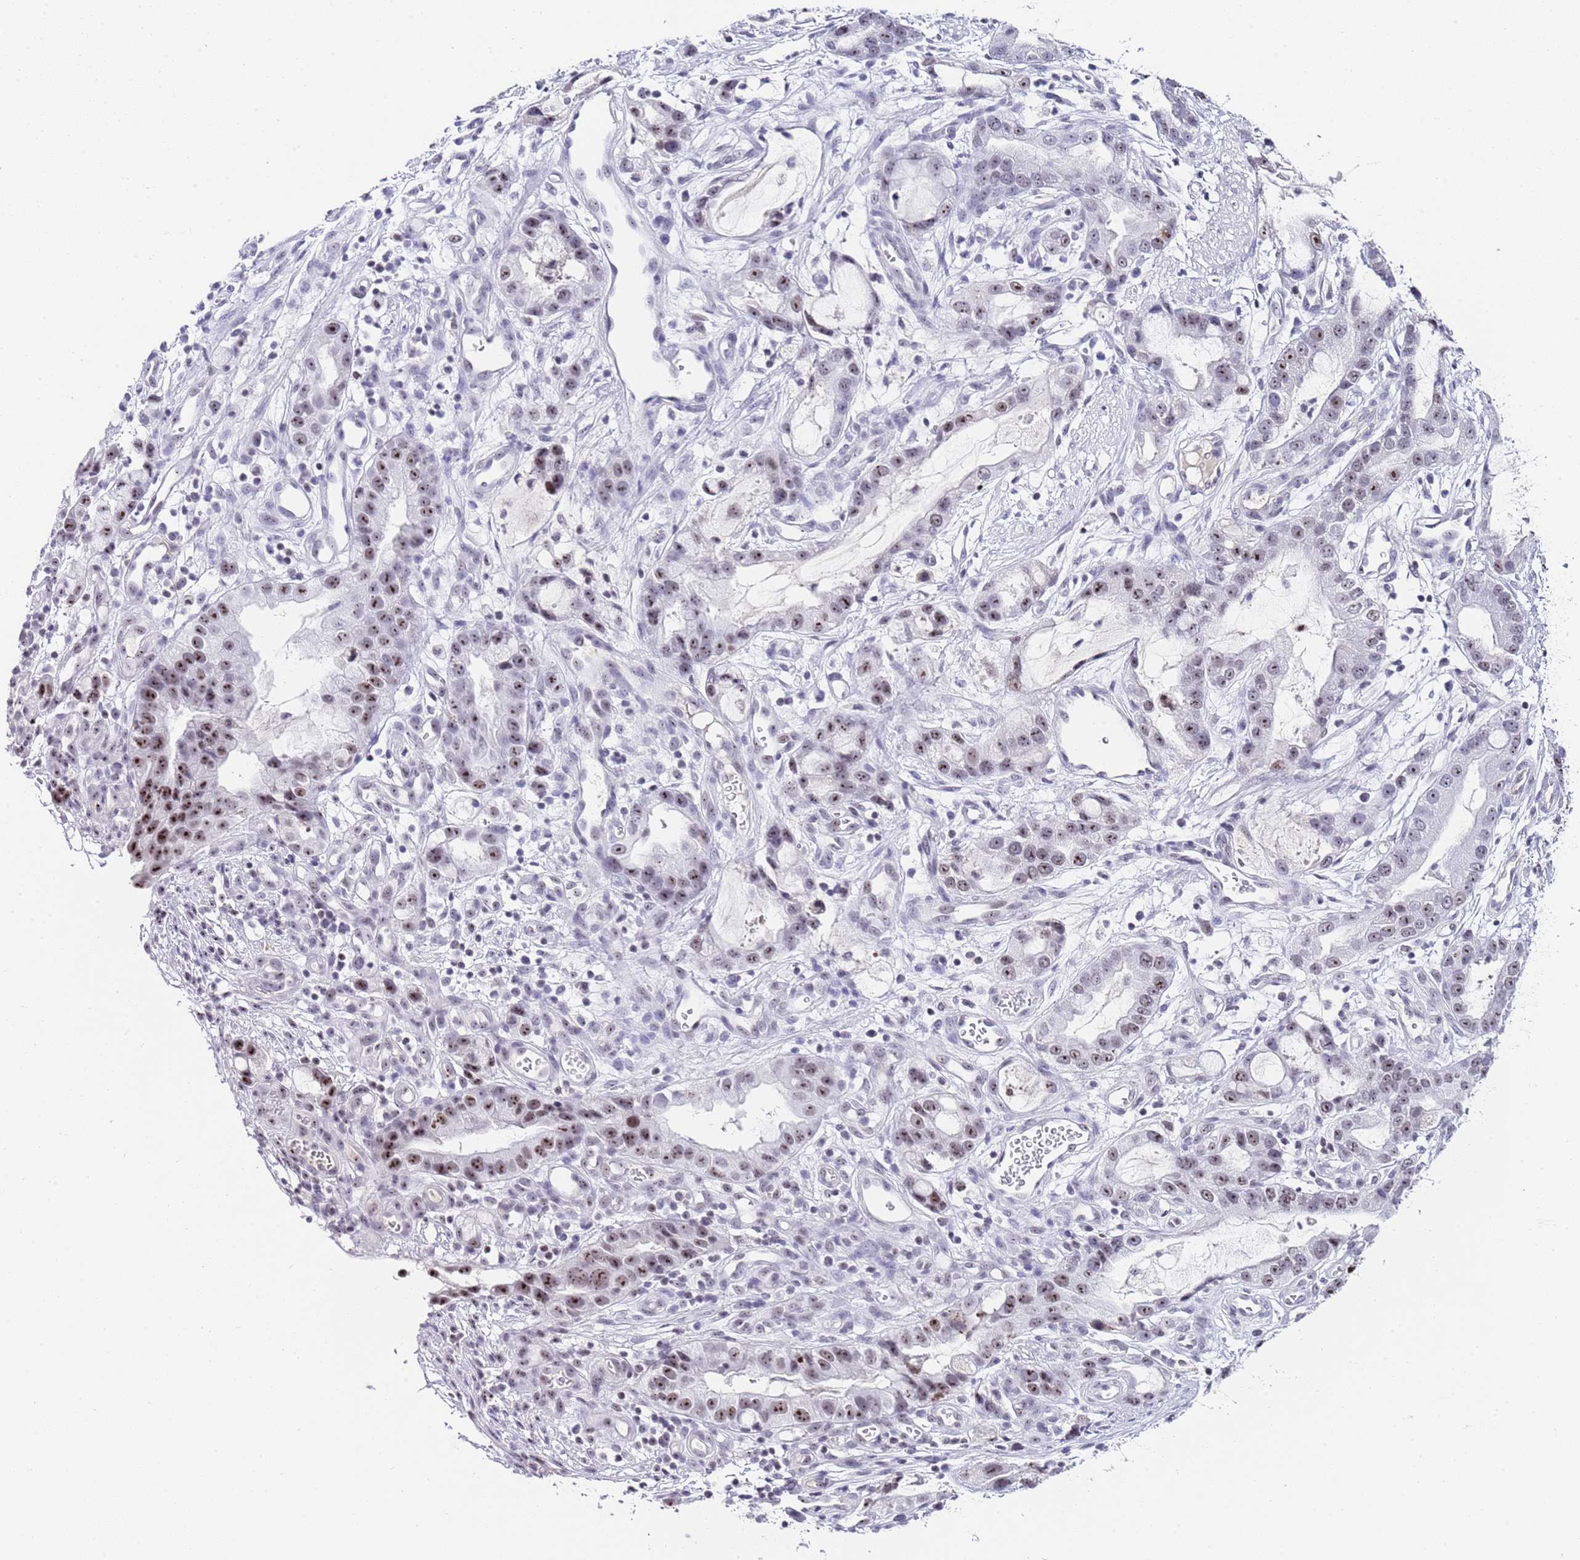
{"staining": {"intensity": "moderate", "quantity": "25%-75%", "location": "nuclear"}, "tissue": "stomach cancer", "cell_type": "Tumor cells", "image_type": "cancer", "snomed": [{"axis": "morphology", "description": "Adenocarcinoma, NOS"}, {"axis": "topography", "description": "Stomach"}], "caption": "Protein expression analysis of stomach adenocarcinoma displays moderate nuclear positivity in approximately 25%-75% of tumor cells.", "gene": "NOP56", "patient": {"sex": "male", "age": 55}}